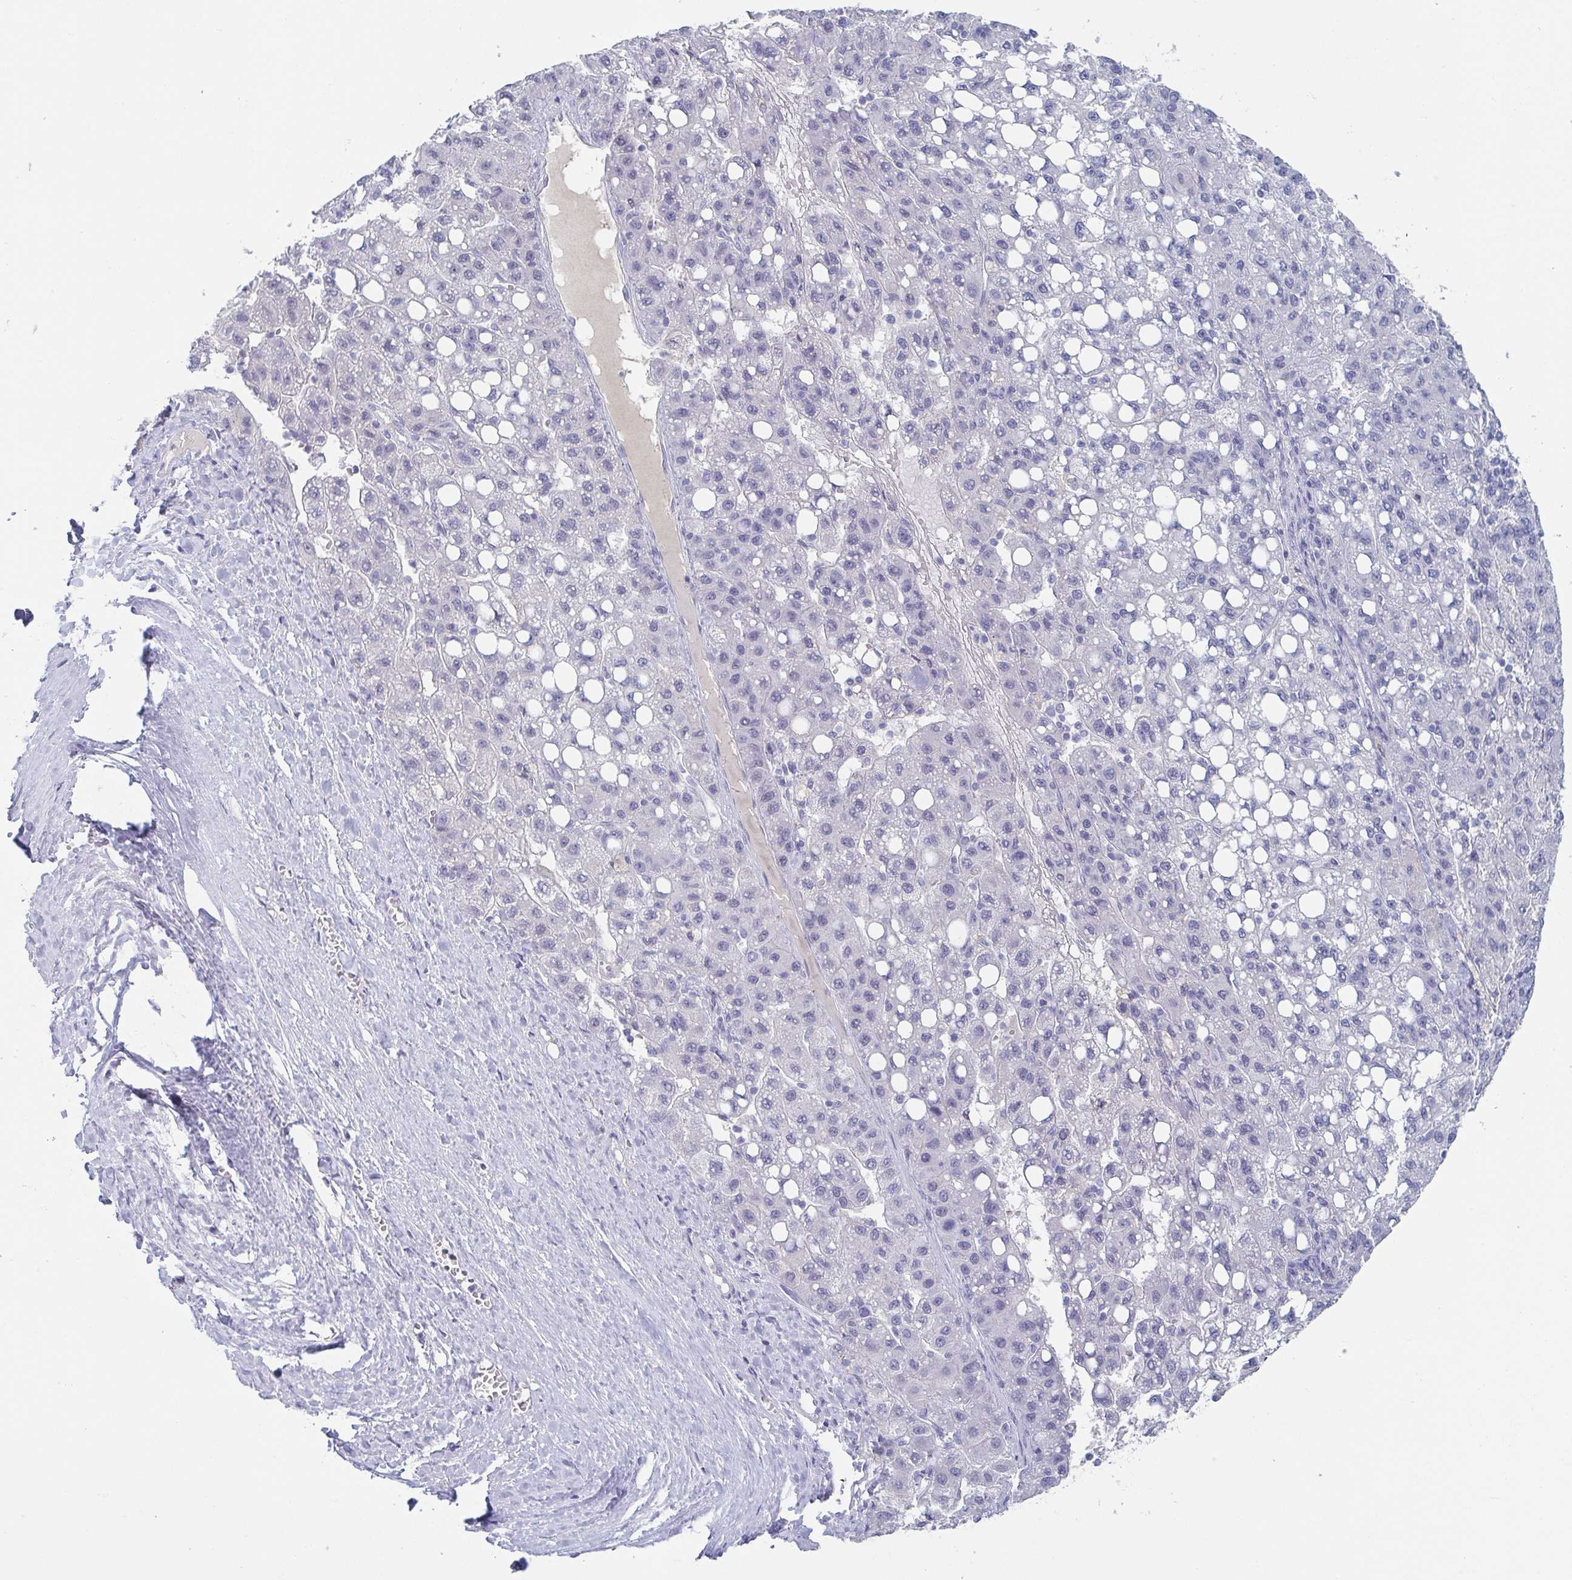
{"staining": {"intensity": "negative", "quantity": "none", "location": "none"}, "tissue": "liver cancer", "cell_type": "Tumor cells", "image_type": "cancer", "snomed": [{"axis": "morphology", "description": "Carcinoma, Hepatocellular, NOS"}, {"axis": "topography", "description": "Liver"}], "caption": "Immunohistochemical staining of liver hepatocellular carcinoma exhibits no significant staining in tumor cells.", "gene": "RHOV", "patient": {"sex": "female", "age": 82}}